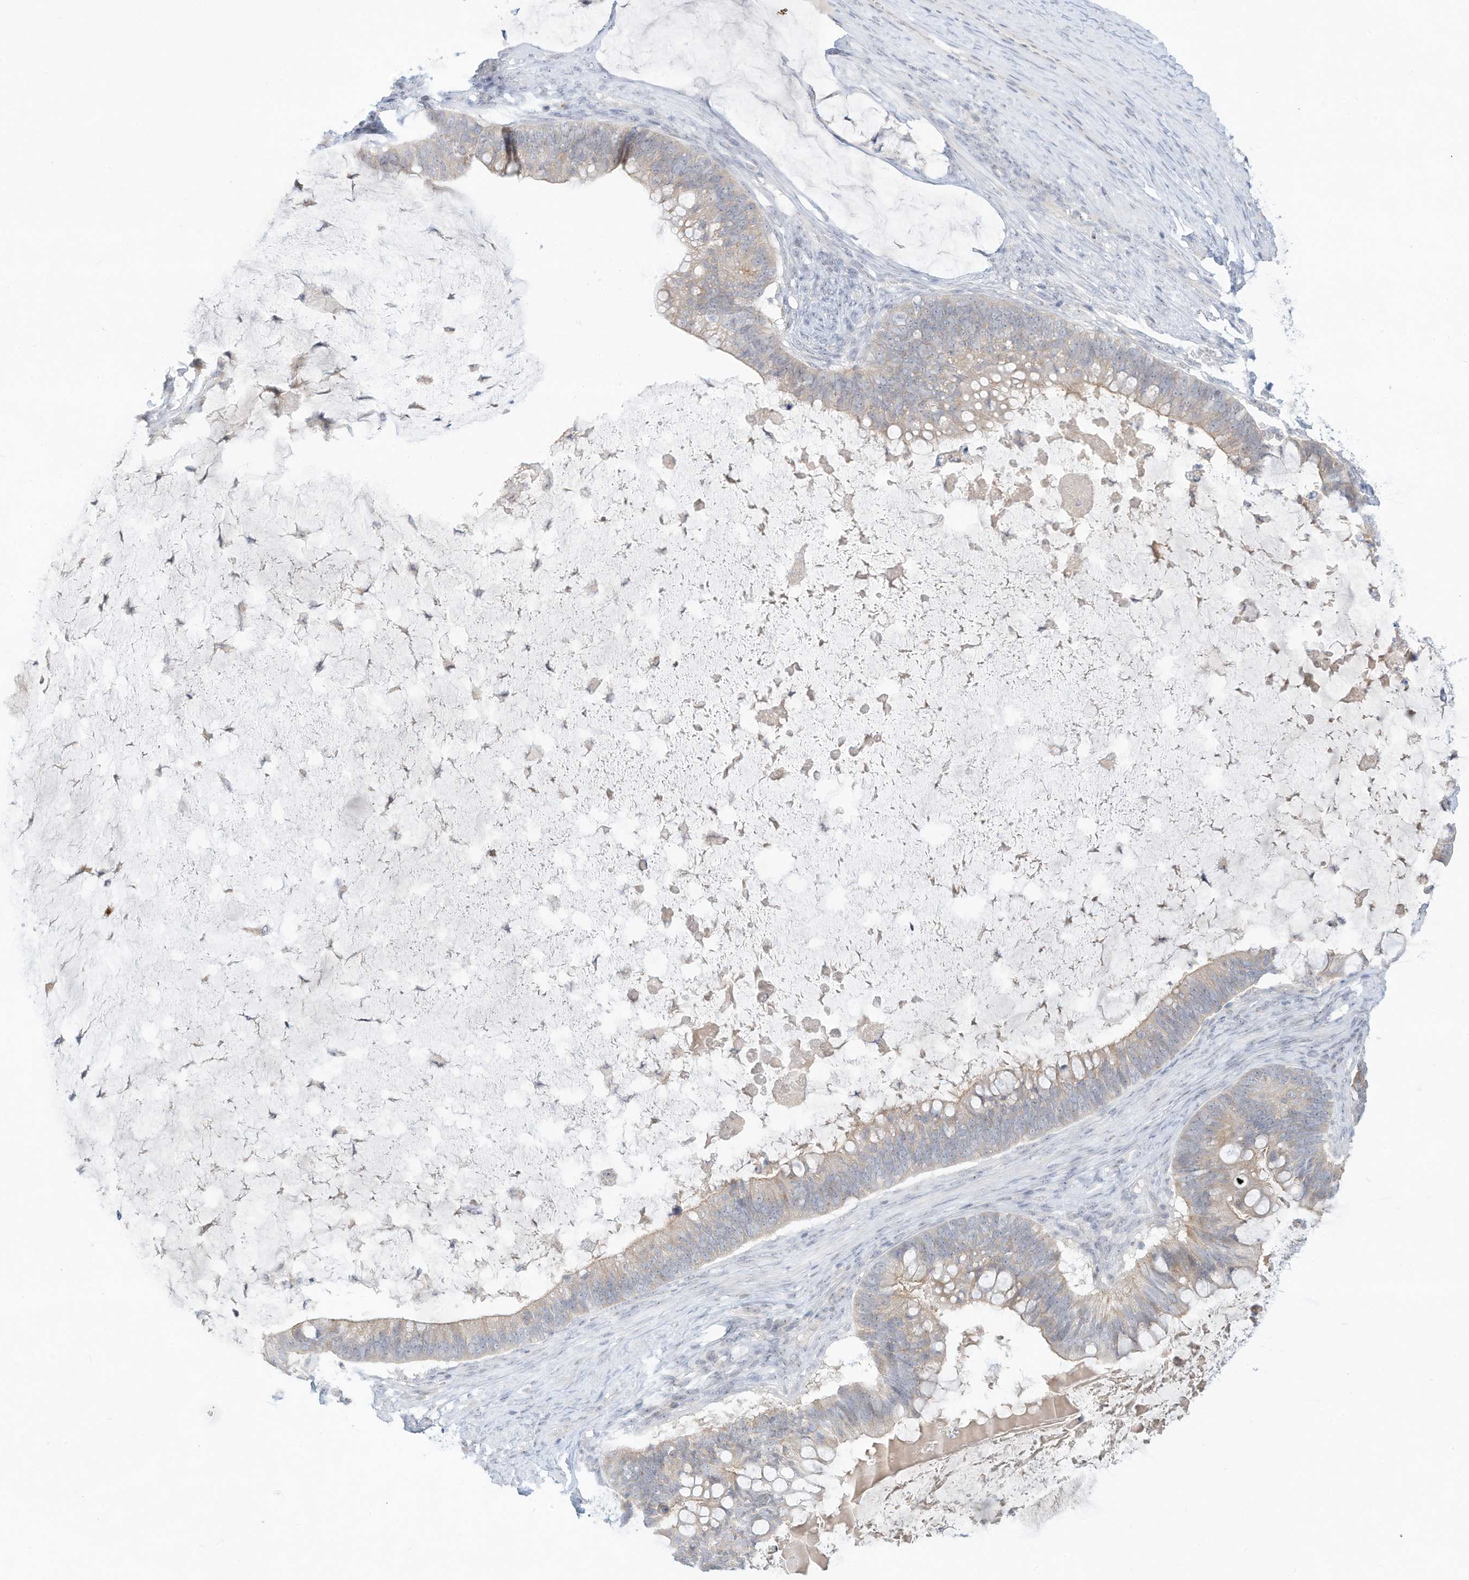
{"staining": {"intensity": "weak", "quantity": "<25%", "location": "cytoplasmic/membranous"}, "tissue": "ovarian cancer", "cell_type": "Tumor cells", "image_type": "cancer", "snomed": [{"axis": "morphology", "description": "Cystadenocarcinoma, mucinous, NOS"}, {"axis": "topography", "description": "Ovary"}], "caption": "DAB immunohistochemical staining of ovarian cancer (mucinous cystadenocarcinoma) displays no significant expression in tumor cells.", "gene": "PAK6", "patient": {"sex": "female", "age": 61}}